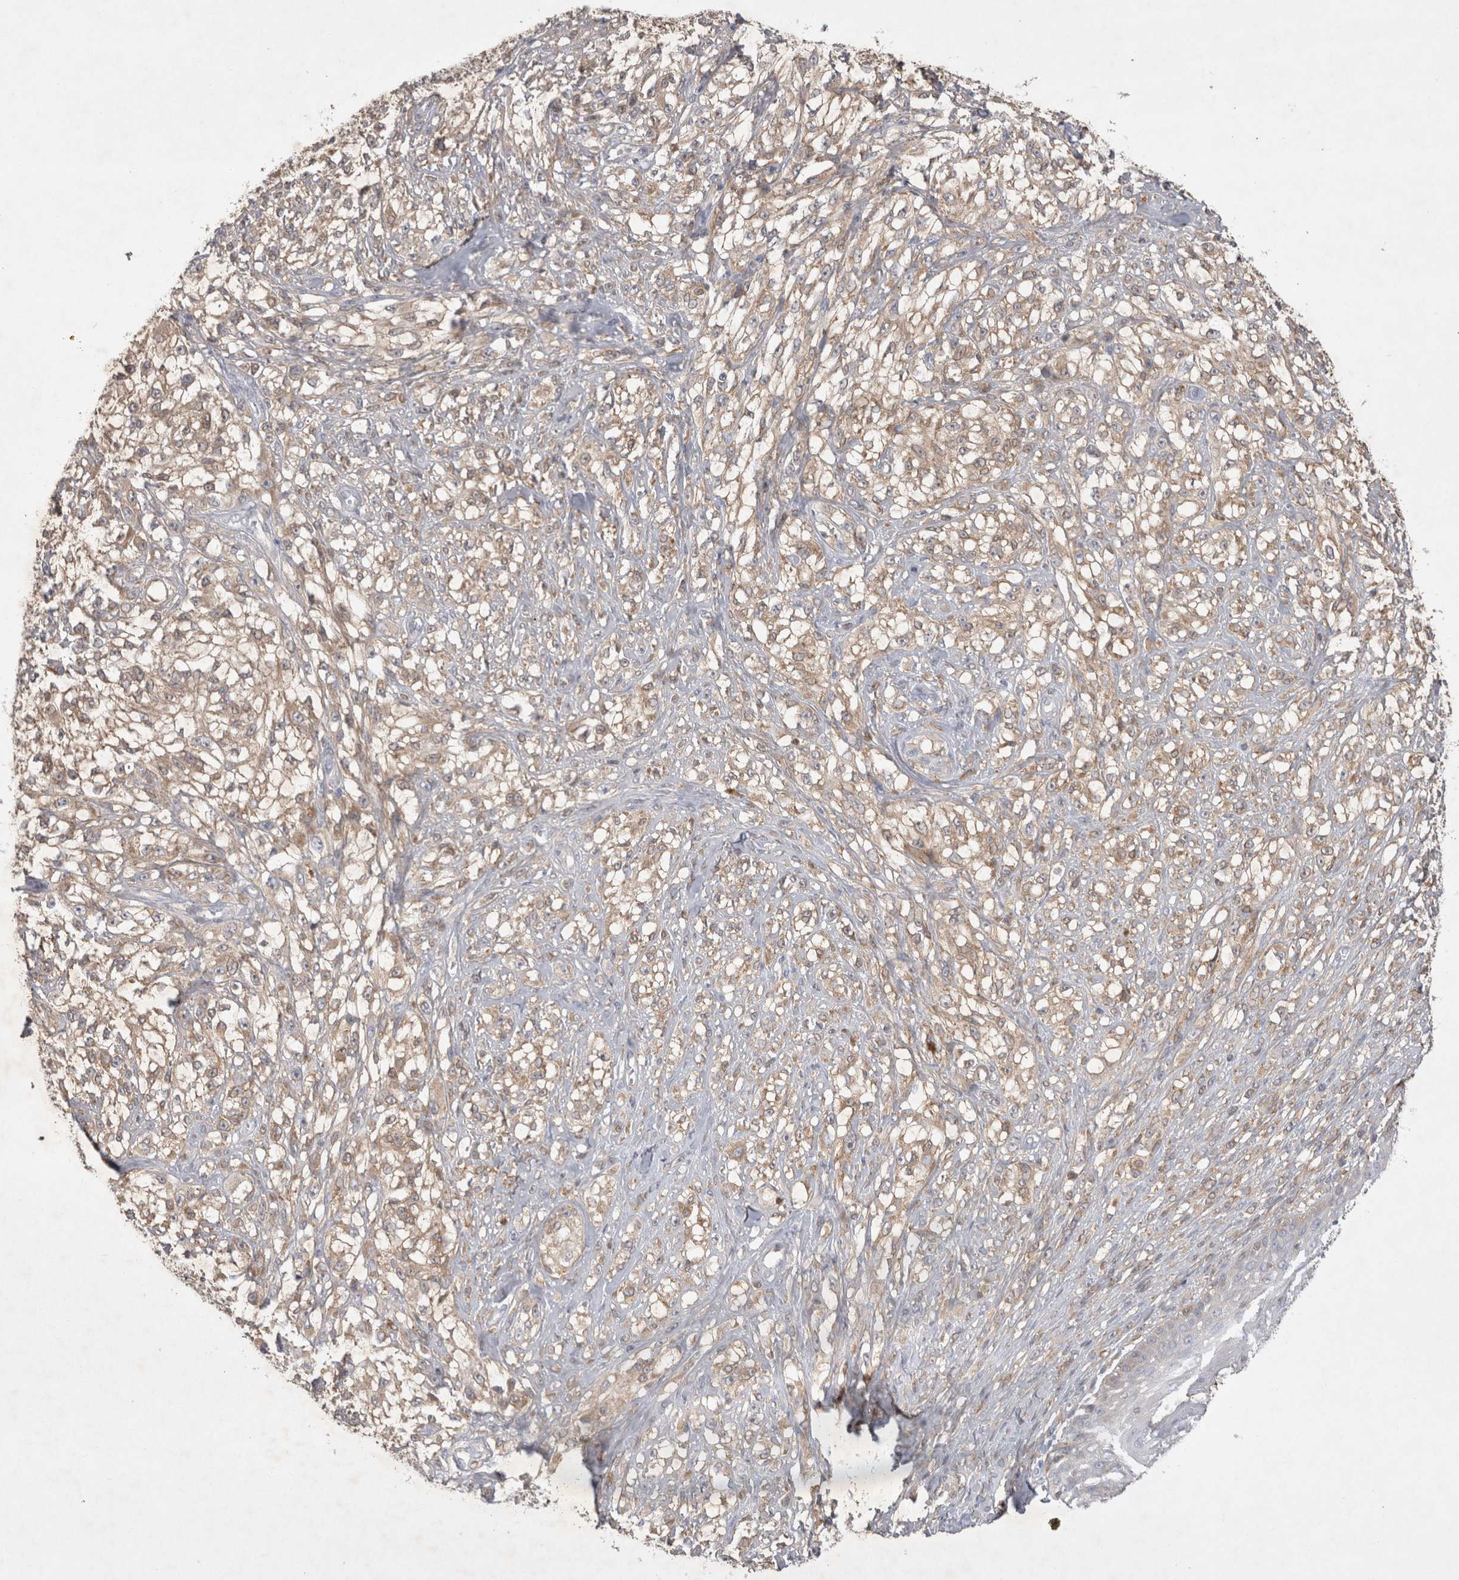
{"staining": {"intensity": "weak", "quantity": ">75%", "location": "cytoplasmic/membranous"}, "tissue": "melanoma", "cell_type": "Tumor cells", "image_type": "cancer", "snomed": [{"axis": "morphology", "description": "Malignant melanoma, NOS"}, {"axis": "topography", "description": "Skin of head"}], "caption": "An immunohistochemistry image of neoplastic tissue is shown. Protein staining in brown shows weak cytoplasmic/membranous positivity in malignant melanoma within tumor cells.", "gene": "SRD5A3", "patient": {"sex": "male", "age": 83}}